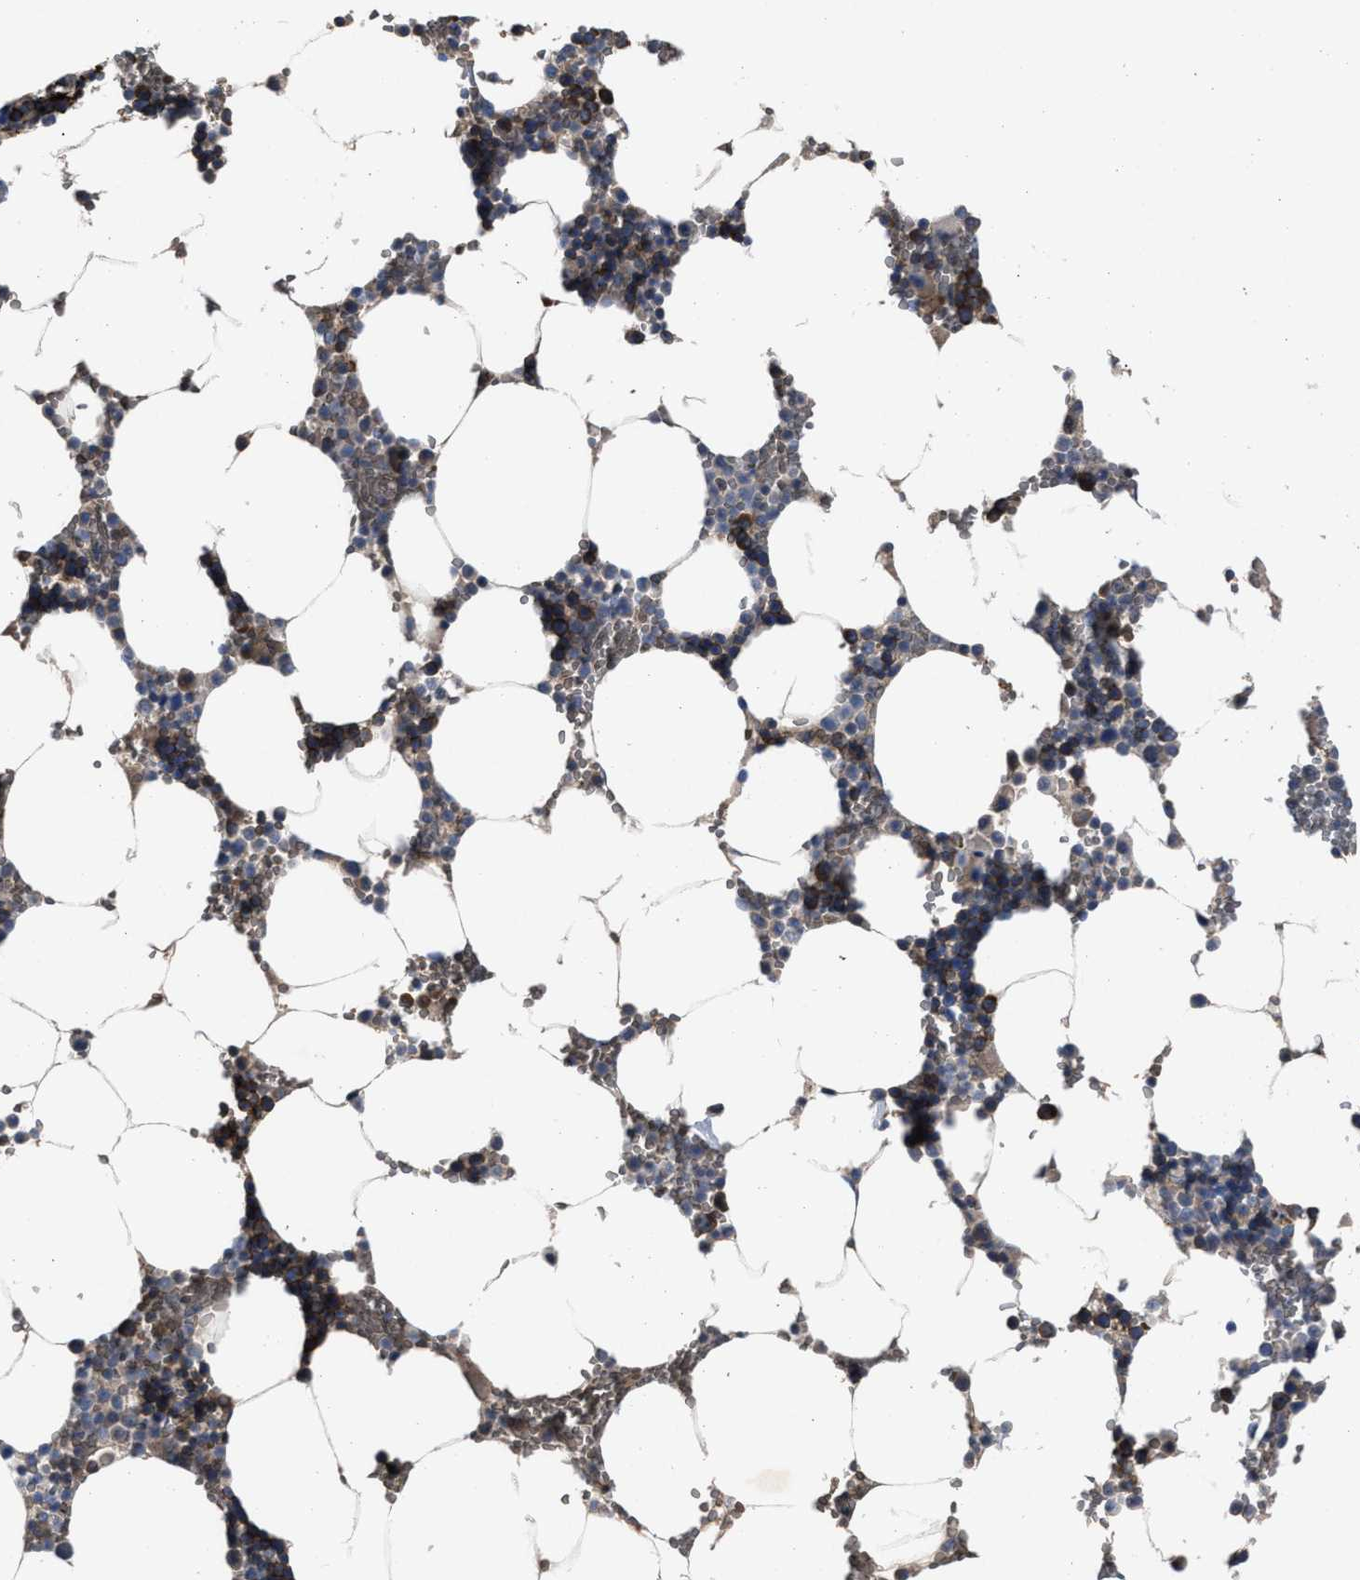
{"staining": {"intensity": "moderate", "quantity": "<25%", "location": "cytoplasmic/membranous"}, "tissue": "bone marrow", "cell_type": "Hematopoietic cells", "image_type": "normal", "snomed": [{"axis": "morphology", "description": "Normal tissue, NOS"}, {"axis": "topography", "description": "Bone marrow"}], "caption": "Immunohistochemistry (IHC) of benign bone marrow reveals low levels of moderate cytoplasmic/membranous staining in approximately <25% of hematopoietic cells. Using DAB (3,3'-diaminobenzidine) (brown) and hematoxylin (blue) stains, captured at high magnification using brightfield microscopy.", "gene": "UPF1", "patient": {"sex": "male", "age": 70}}